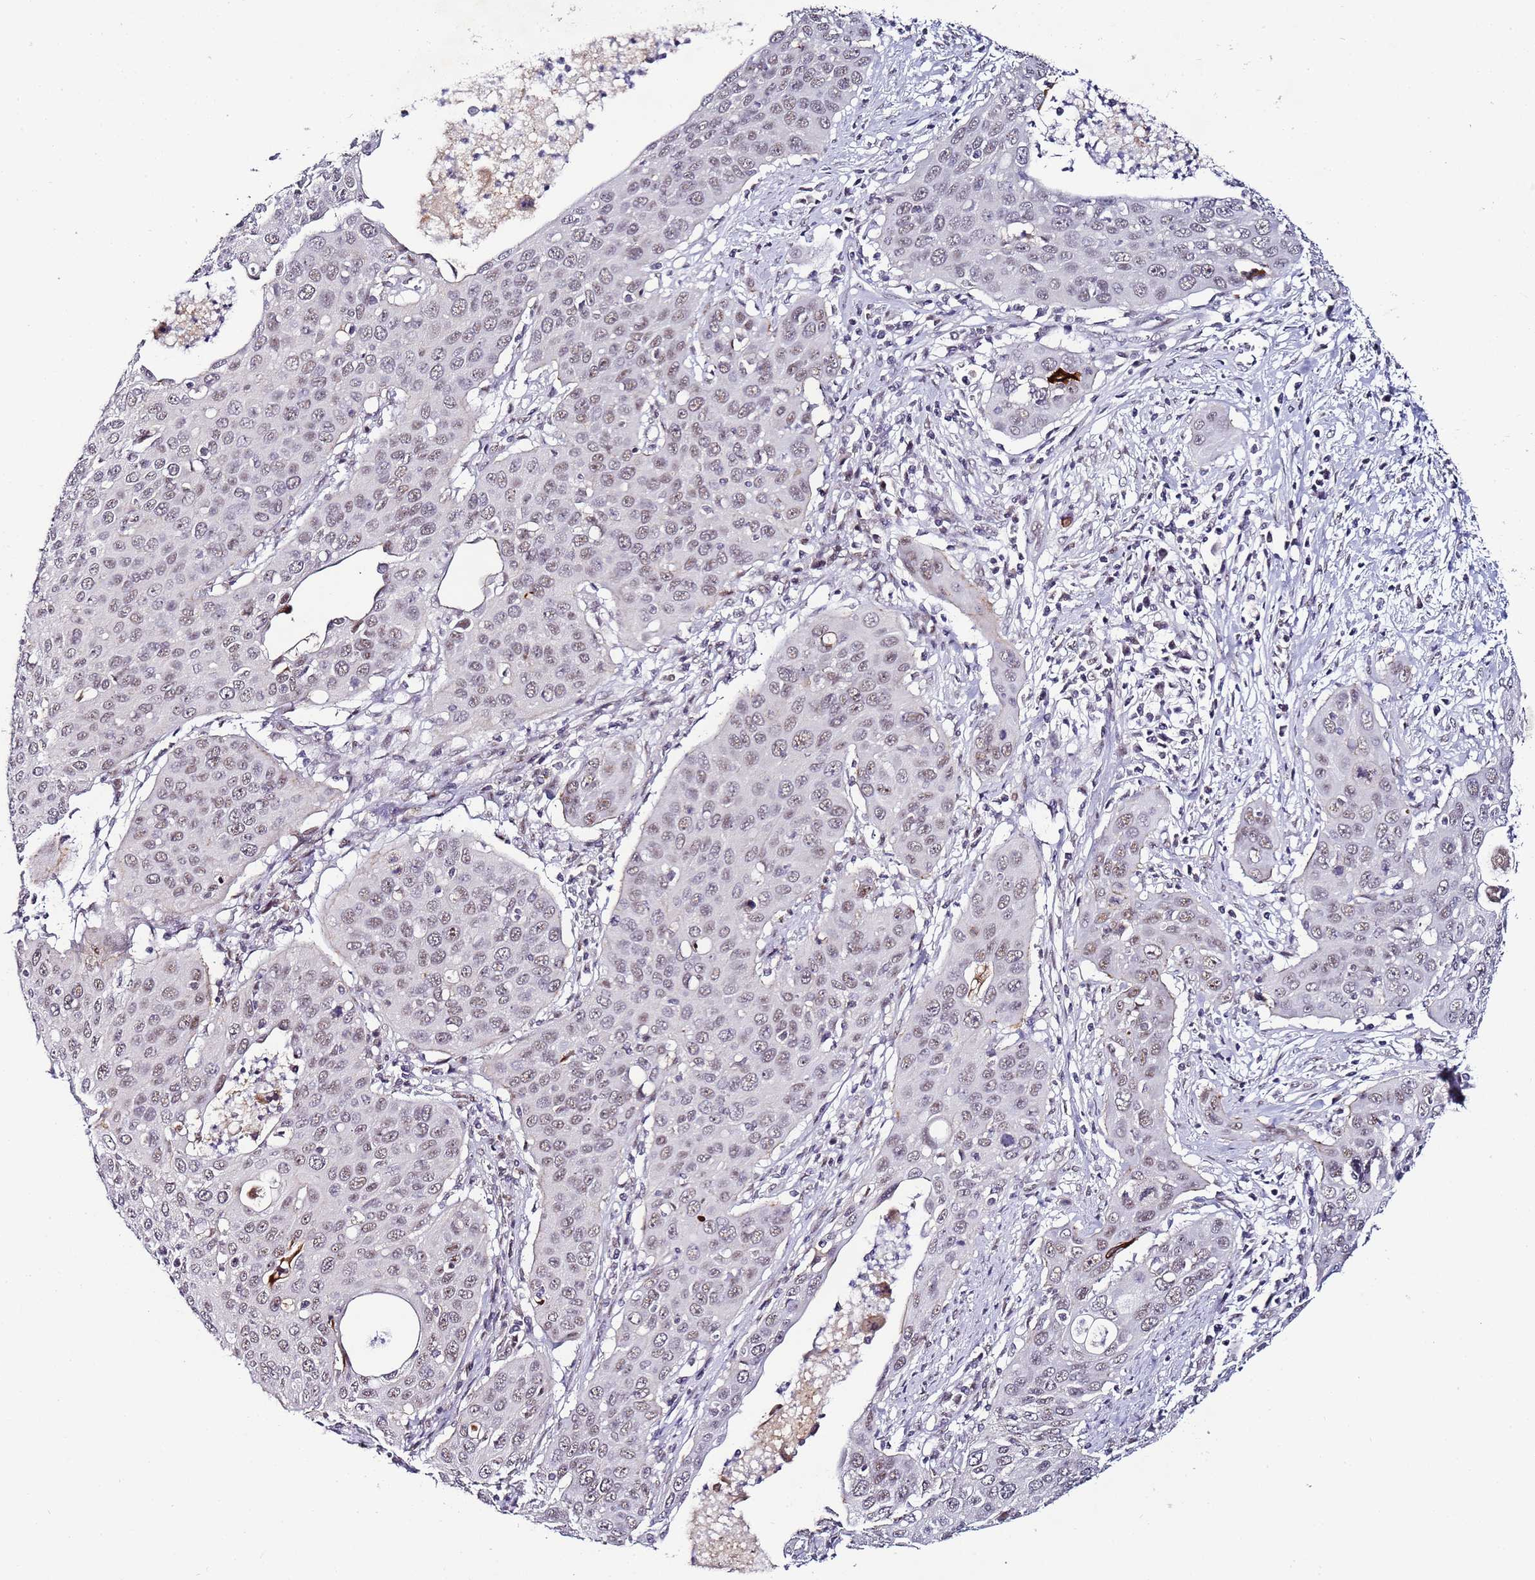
{"staining": {"intensity": "weak", "quantity": "25%-75%", "location": "nuclear"}, "tissue": "cervical cancer", "cell_type": "Tumor cells", "image_type": "cancer", "snomed": [{"axis": "morphology", "description": "Squamous cell carcinoma, NOS"}, {"axis": "topography", "description": "Cervix"}], "caption": "This micrograph demonstrates immunohistochemistry (IHC) staining of human squamous cell carcinoma (cervical), with low weak nuclear staining in approximately 25%-75% of tumor cells.", "gene": "PSMA7", "patient": {"sex": "female", "age": 36}}